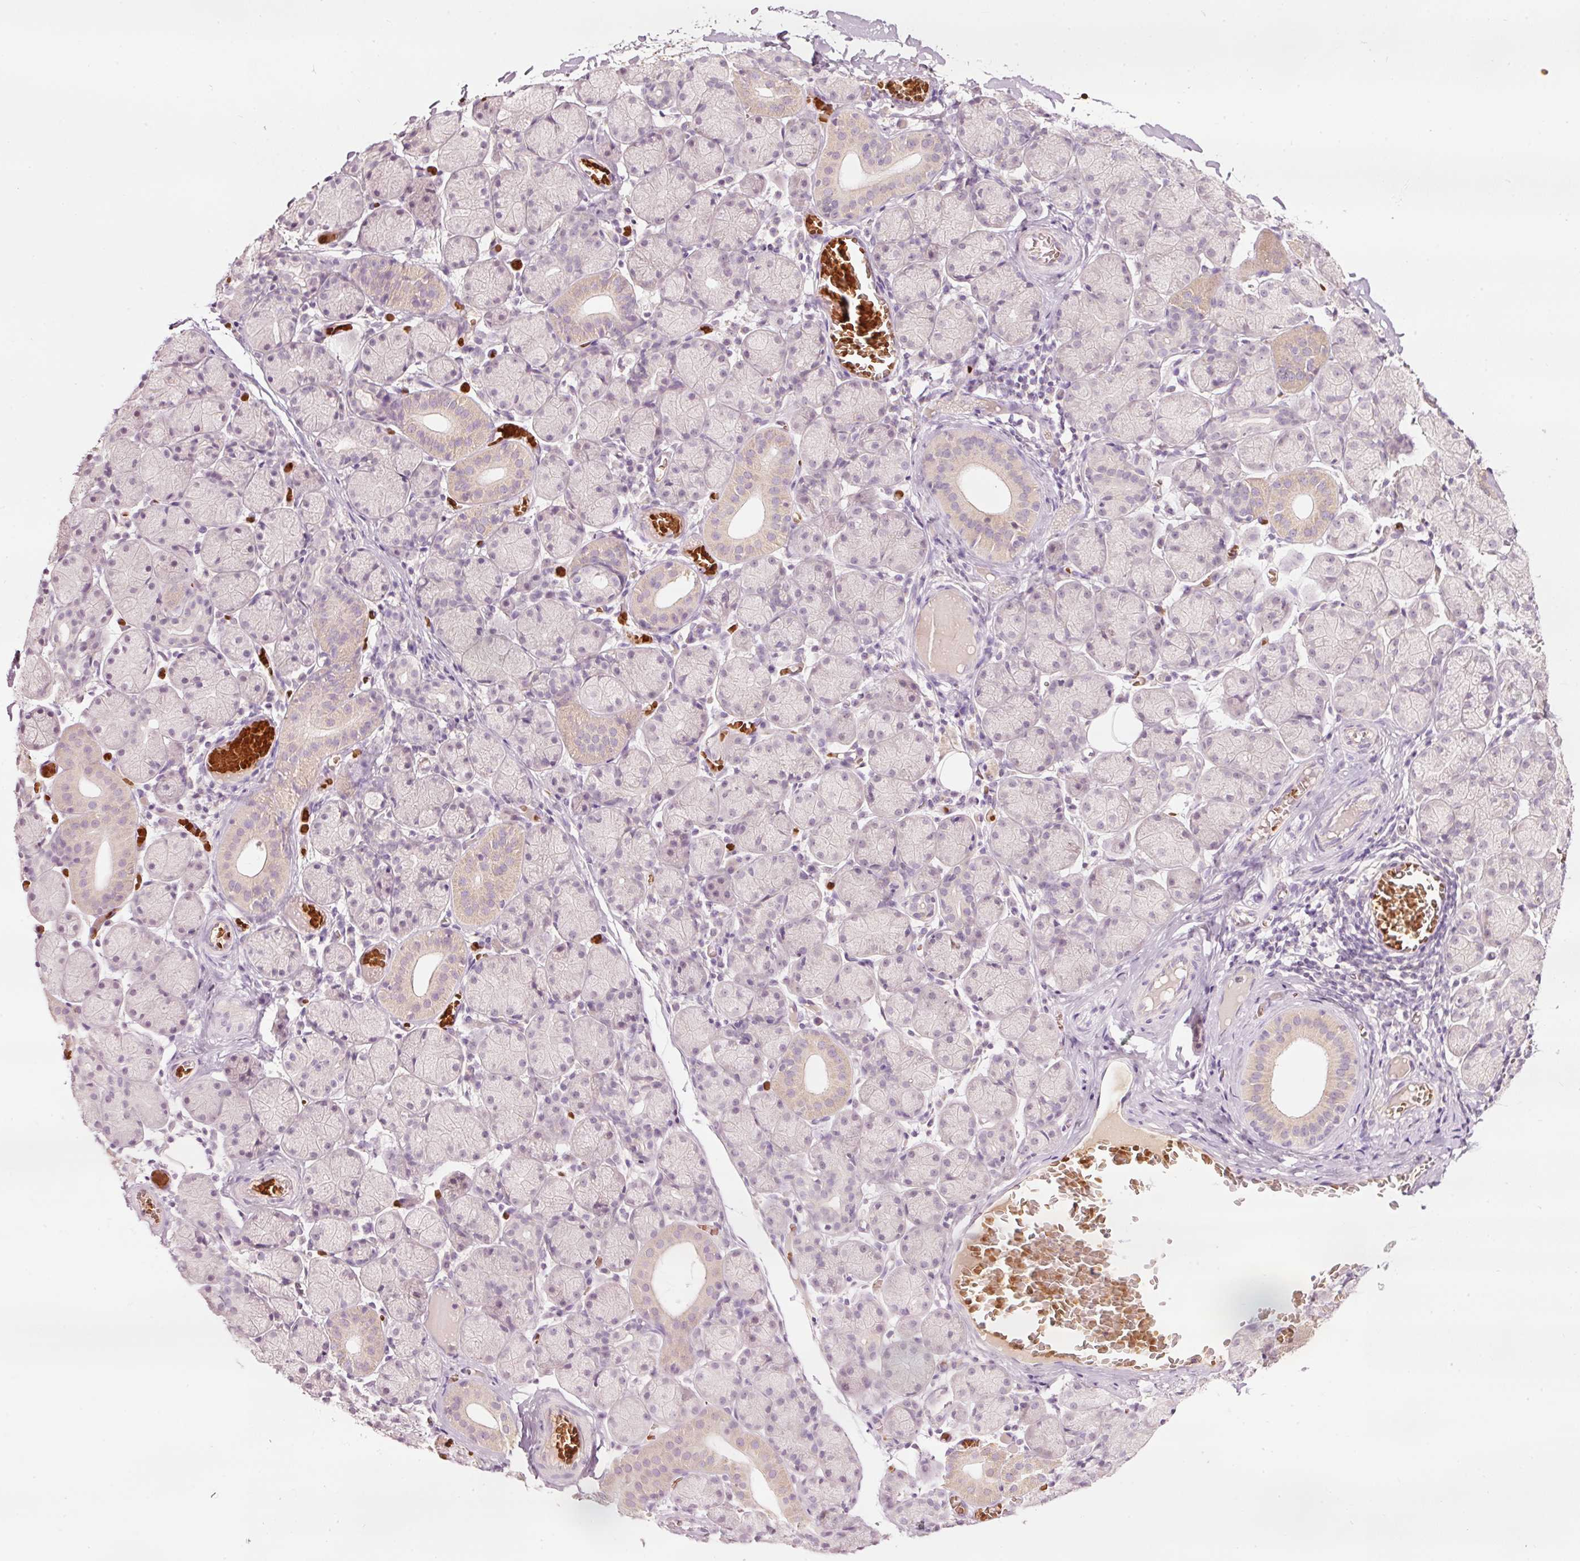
{"staining": {"intensity": "moderate", "quantity": "<25%", "location": "cytoplasmic/membranous"}, "tissue": "salivary gland", "cell_type": "Glandular cells", "image_type": "normal", "snomed": [{"axis": "morphology", "description": "Normal tissue, NOS"}, {"axis": "topography", "description": "Salivary gland"}], "caption": "DAB (3,3'-diaminobenzidine) immunohistochemical staining of unremarkable human salivary gland exhibits moderate cytoplasmic/membranous protein staining in about <25% of glandular cells.", "gene": "LDHAL6B", "patient": {"sex": "female", "age": 24}}